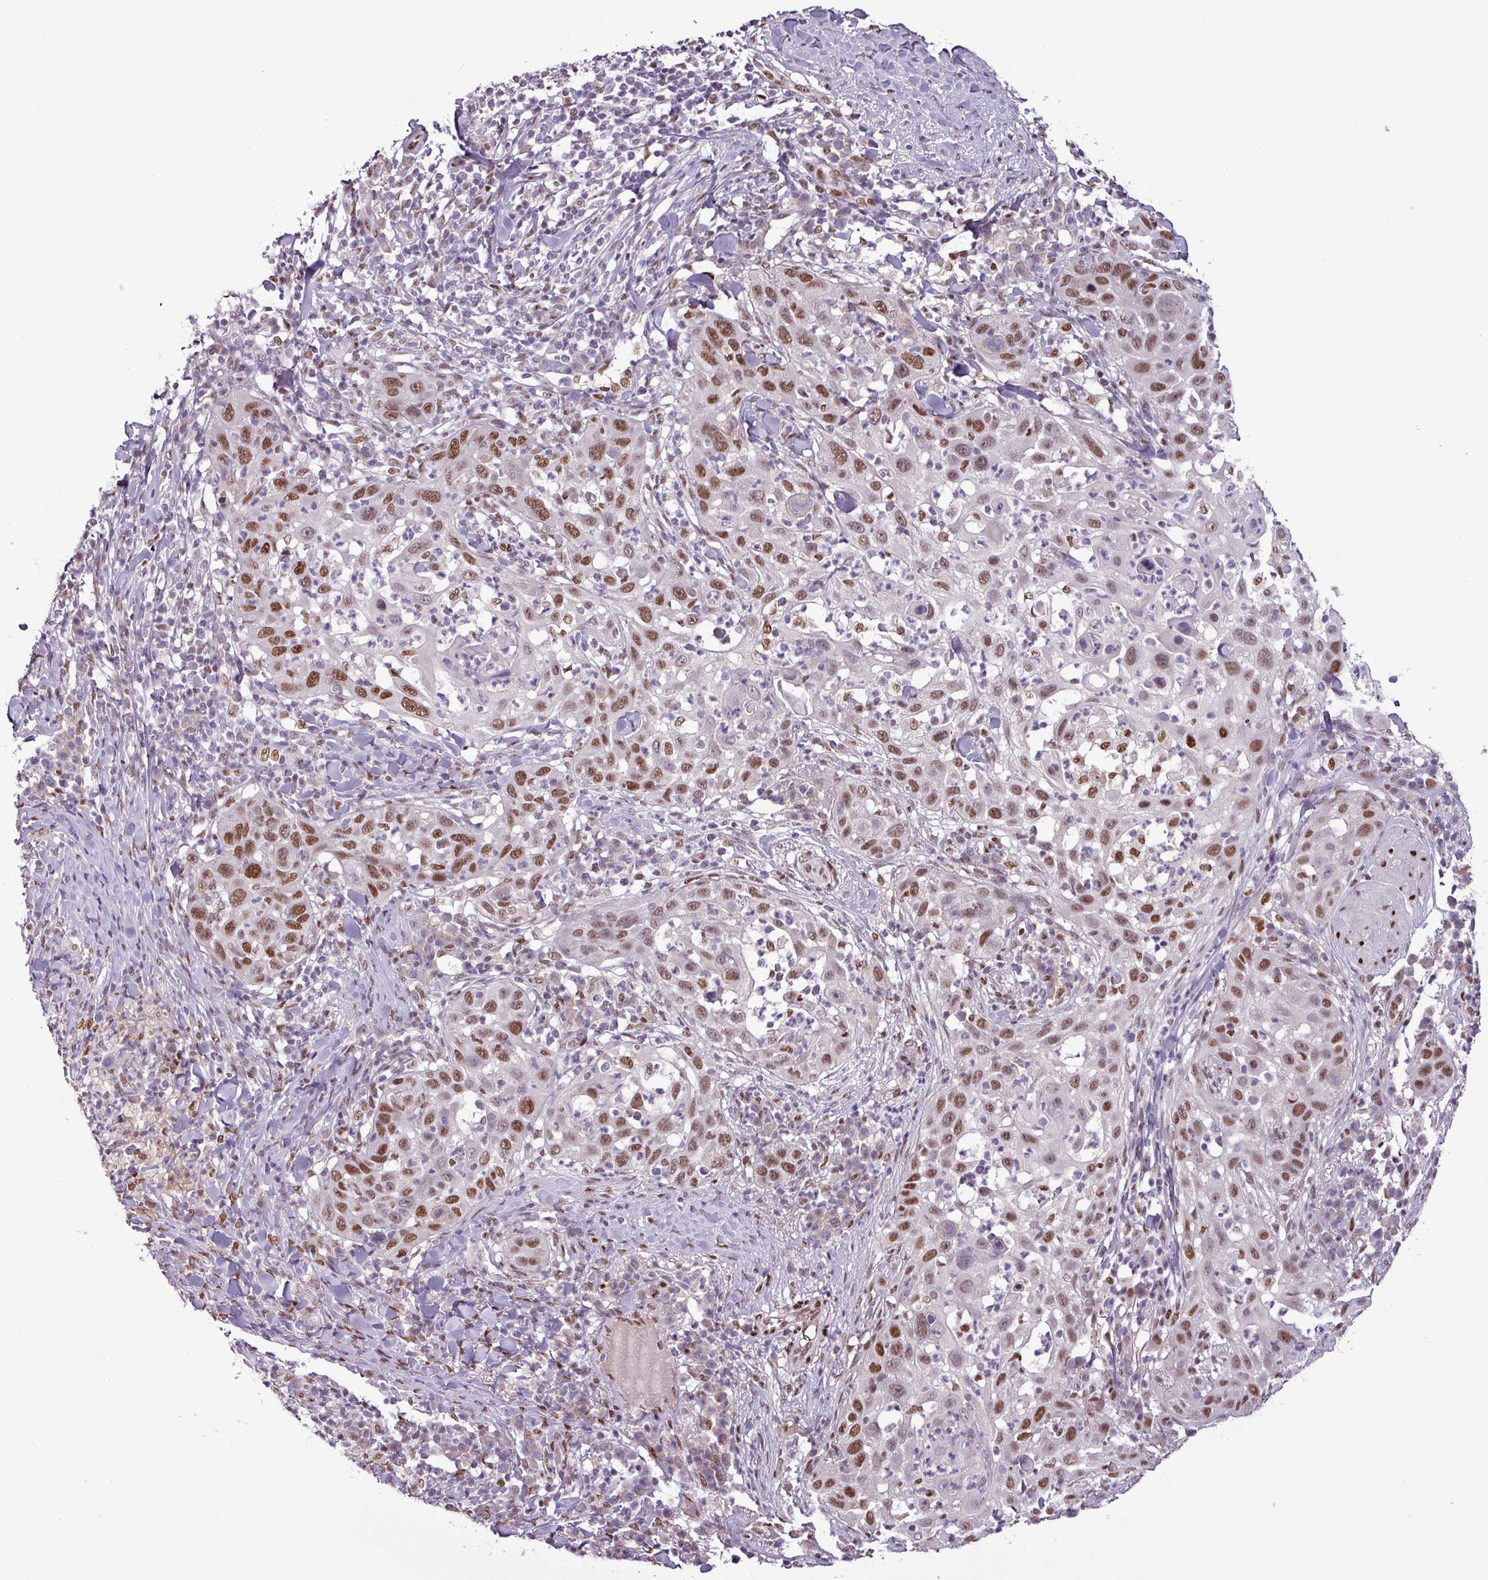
{"staining": {"intensity": "moderate", "quantity": "25%-75%", "location": "nuclear"}, "tissue": "skin cancer", "cell_type": "Tumor cells", "image_type": "cancer", "snomed": [{"axis": "morphology", "description": "Squamous cell carcinoma, NOS"}, {"axis": "topography", "description": "Skin"}], "caption": "A brown stain highlights moderate nuclear expression of a protein in human skin squamous cell carcinoma tumor cells.", "gene": "IRF2BPL", "patient": {"sex": "female", "age": 44}}